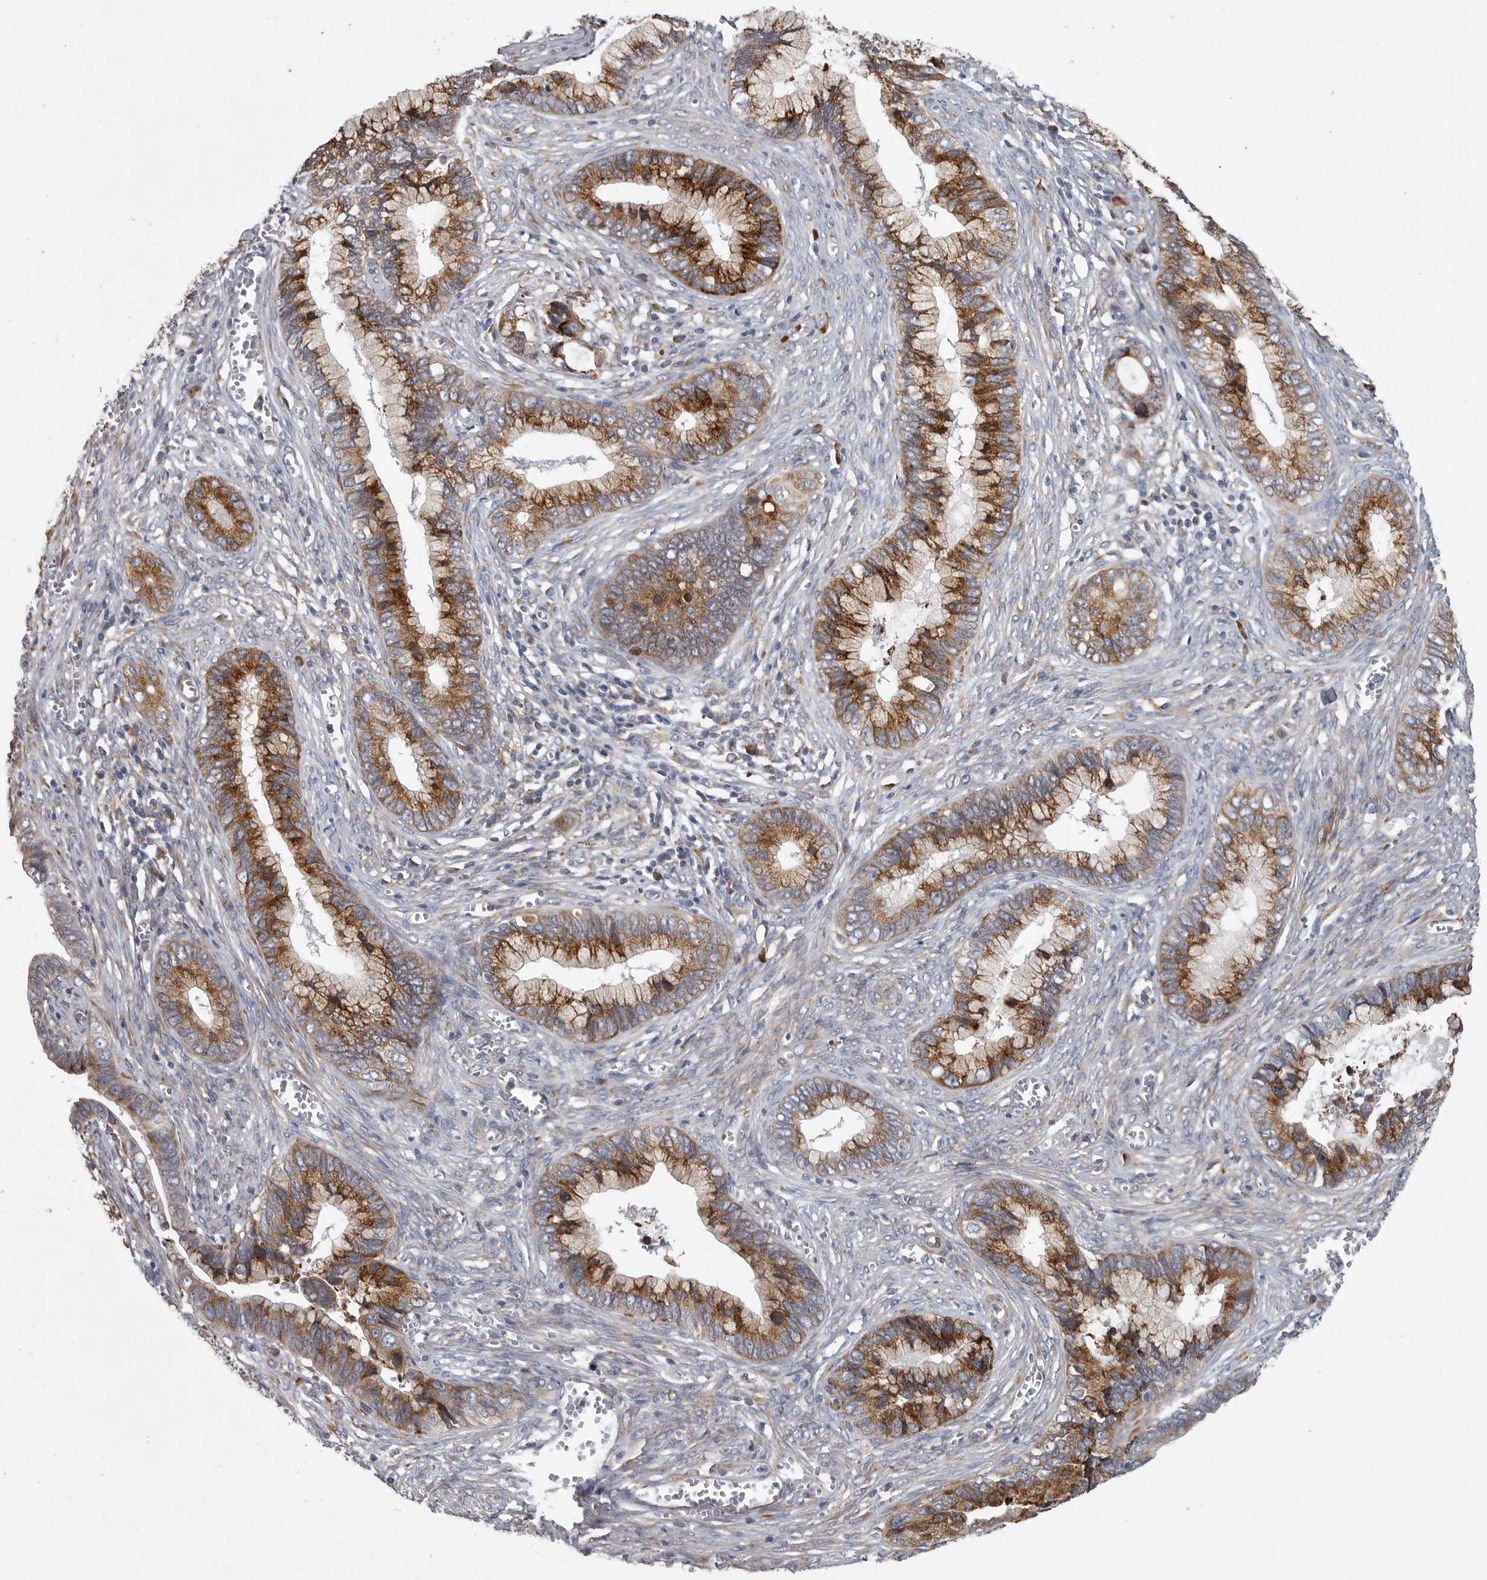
{"staining": {"intensity": "strong", "quantity": ">75%", "location": "cytoplasmic/membranous"}, "tissue": "cervical cancer", "cell_type": "Tumor cells", "image_type": "cancer", "snomed": [{"axis": "morphology", "description": "Adenocarcinoma, NOS"}, {"axis": "topography", "description": "Cervix"}], "caption": "Cervical adenocarcinoma was stained to show a protein in brown. There is high levels of strong cytoplasmic/membranous expression in approximately >75% of tumor cells. The protein is shown in brown color, while the nuclei are stained blue.", "gene": "MINPP1", "patient": {"sex": "female", "age": 44}}